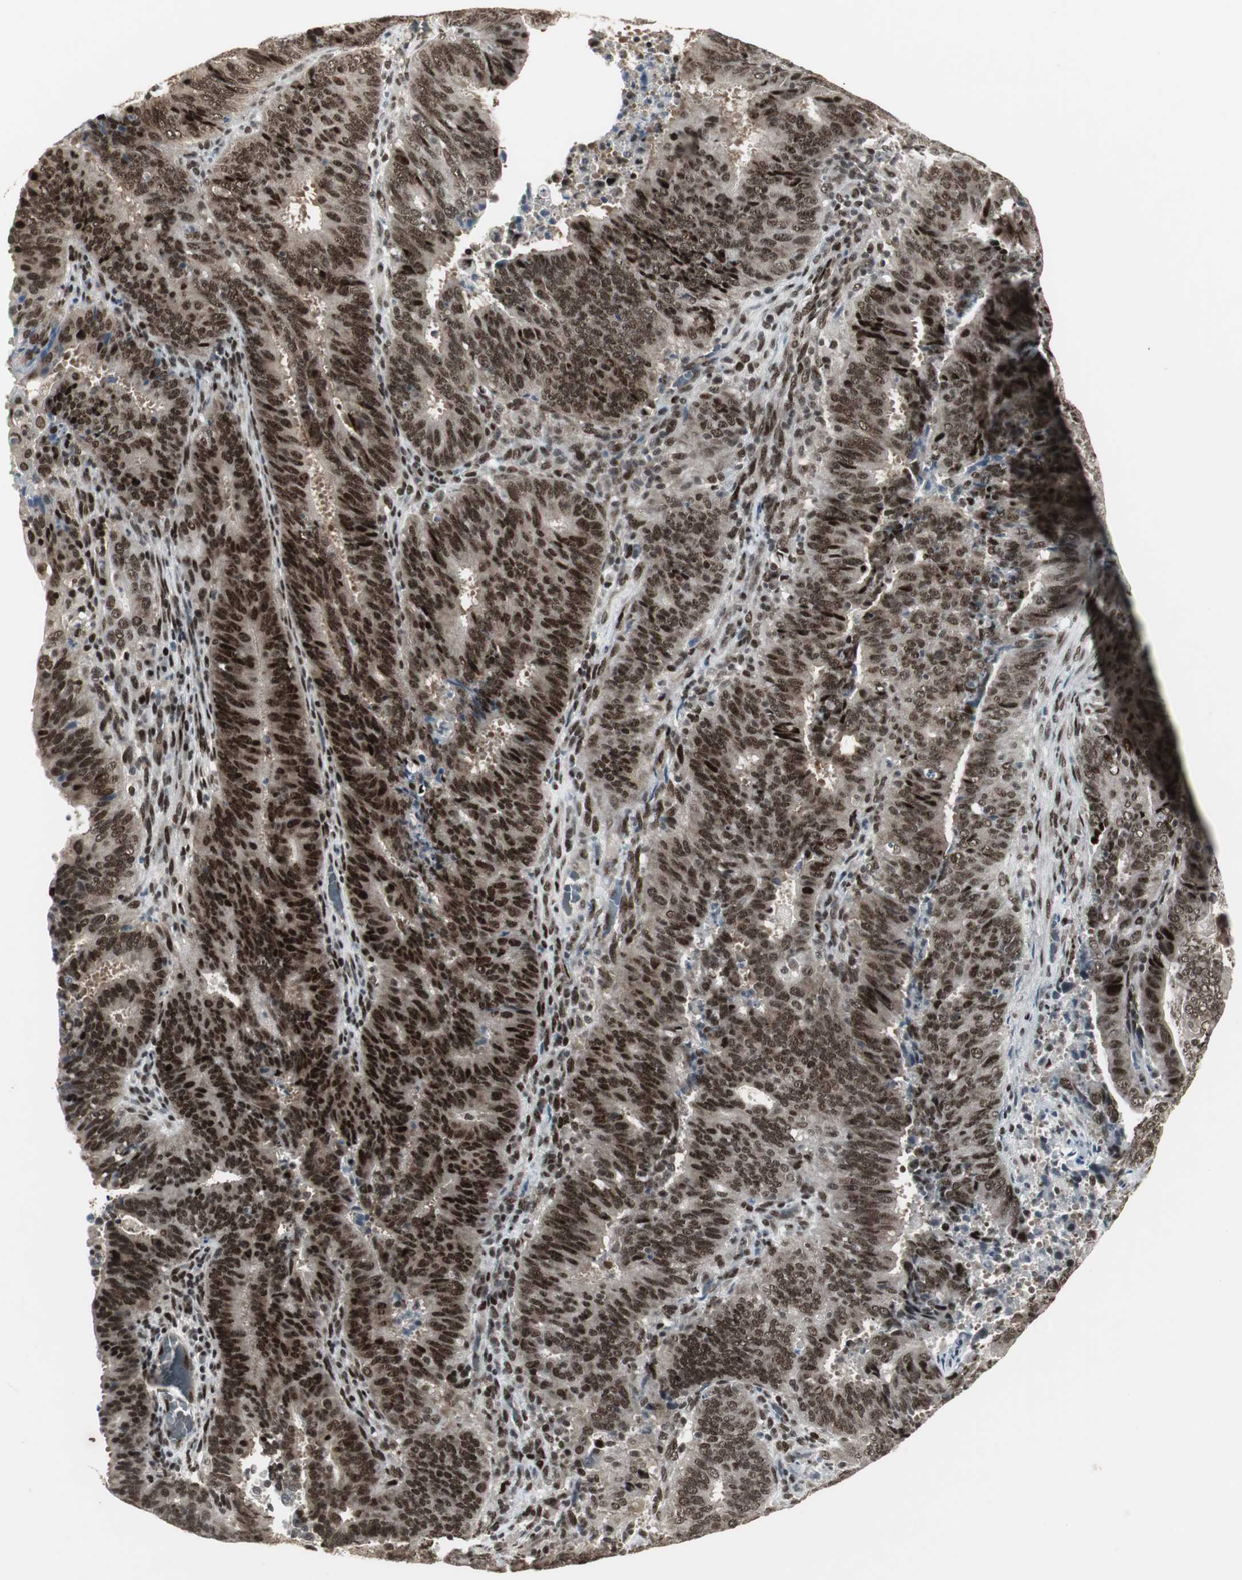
{"staining": {"intensity": "strong", "quantity": ">75%", "location": "cytoplasmic/membranous,nuclear"}, "tissue": "cervical cancer", "cell_type": "Tumor cells", "image_type": "cancer", "snomed": [{"axis": "morphology", "description": "Adenocarcinoma, NOS"}, {"axis": "topography", "description": "Cervix"}], "caption": "Human cervical cancer stained with a brown dye shows strong cytoplasmic/membranous and nuclear positive positivity in approximately >75% of tumor cells.", "gene": "TAF5", "patient": {"sex": "female", "age": 44}}